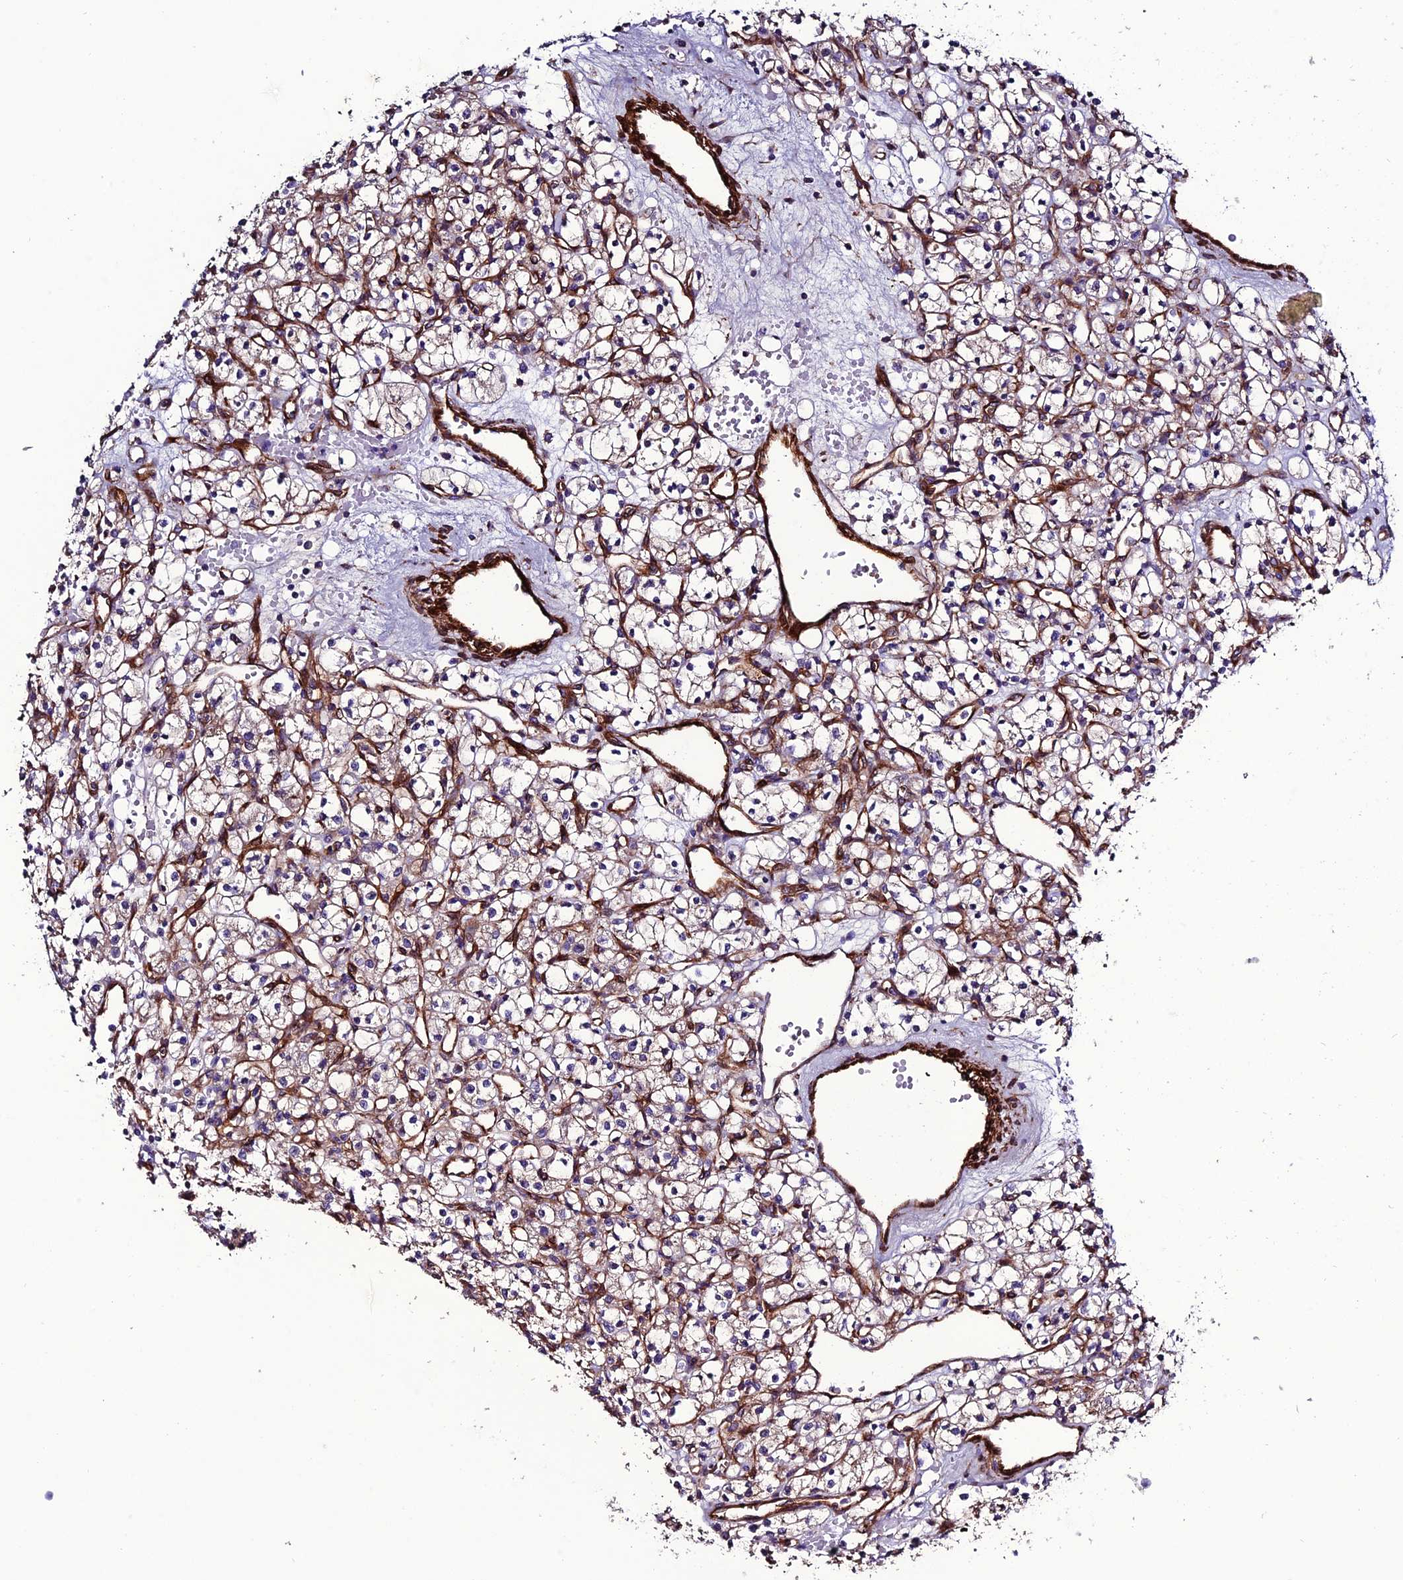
{"staining": {"intensity": "weak", "quantity": "25%-75%", "location": "cytoplasmic/membranous"}, "tissue": "renal cancer", "cell_type": "Tumor cells", "image_type": "cancer", "snomed": [{"axis": "morphology", "description": "Adenocarcinoma, NOS"}, {"axis": "topography", "description": "Kidney"}], "caption": "Immunohistochemistry of human renal adenocarcinoma displays low levels of weak cytoplasmic/membranous staining in about 25%-75% of tumor cells. (IHC, brightfield microscopy, high magnification).", "gene": "REX1BD", "patient": {"sex": "female", "age": 59}}